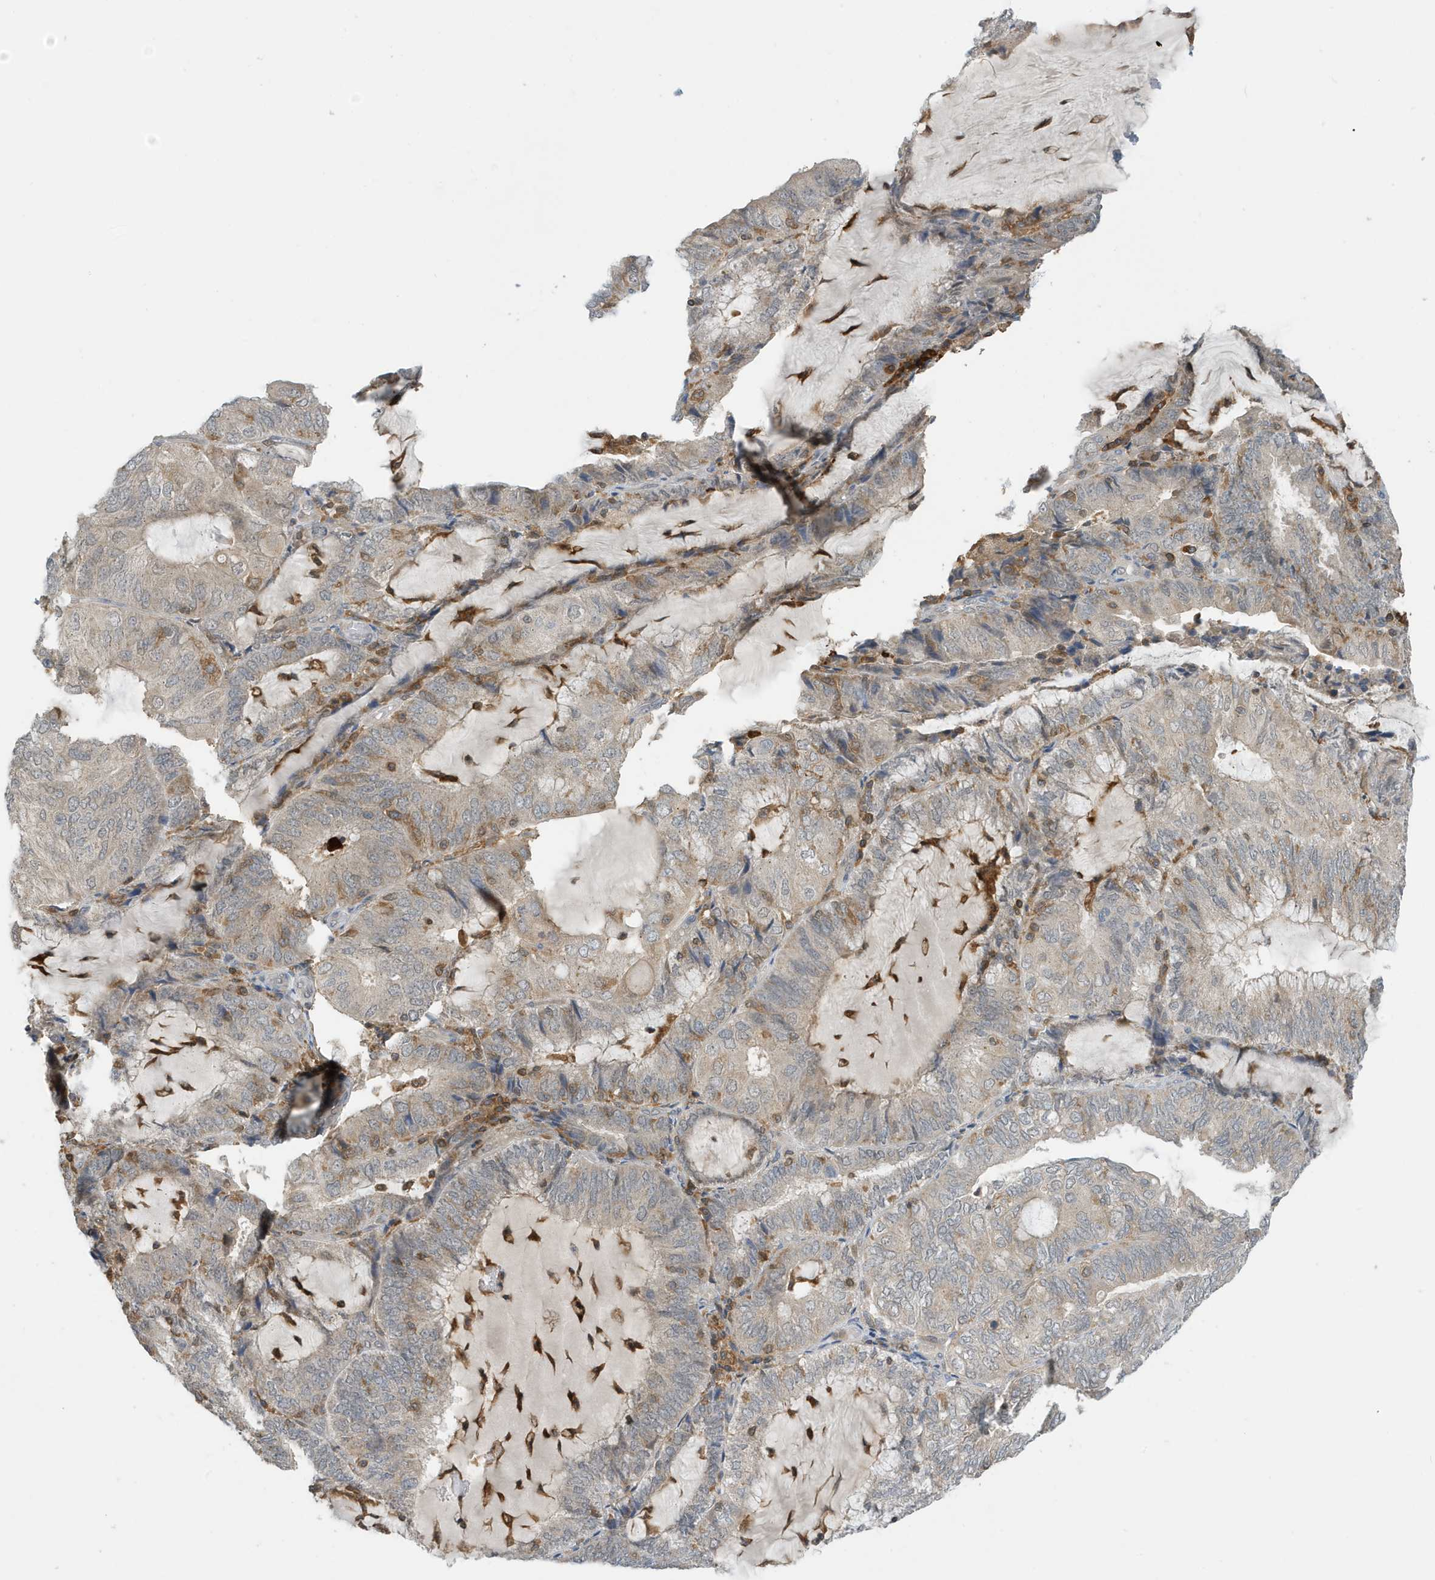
{"staining": {"intensity": "negative", "quantity": "none", "location": "none"}, "tissue": "endometrial cancer", "cell_type": "Tumor cells", "image_type": "cancer", "snomed": [{"axis": "morphology", "description": "Adenocarcinoma, NOS"}, {"axis": "topography", "description": "Endometrium"}], "caption": "IHC photomicrograph of human endometrial cancer (adenocarcinoma) stained for a protein (brown), which demonstrates no expression in tumor cells.", "gene": "NSUN3", "patient": {"sex": "female", "age": 81}}